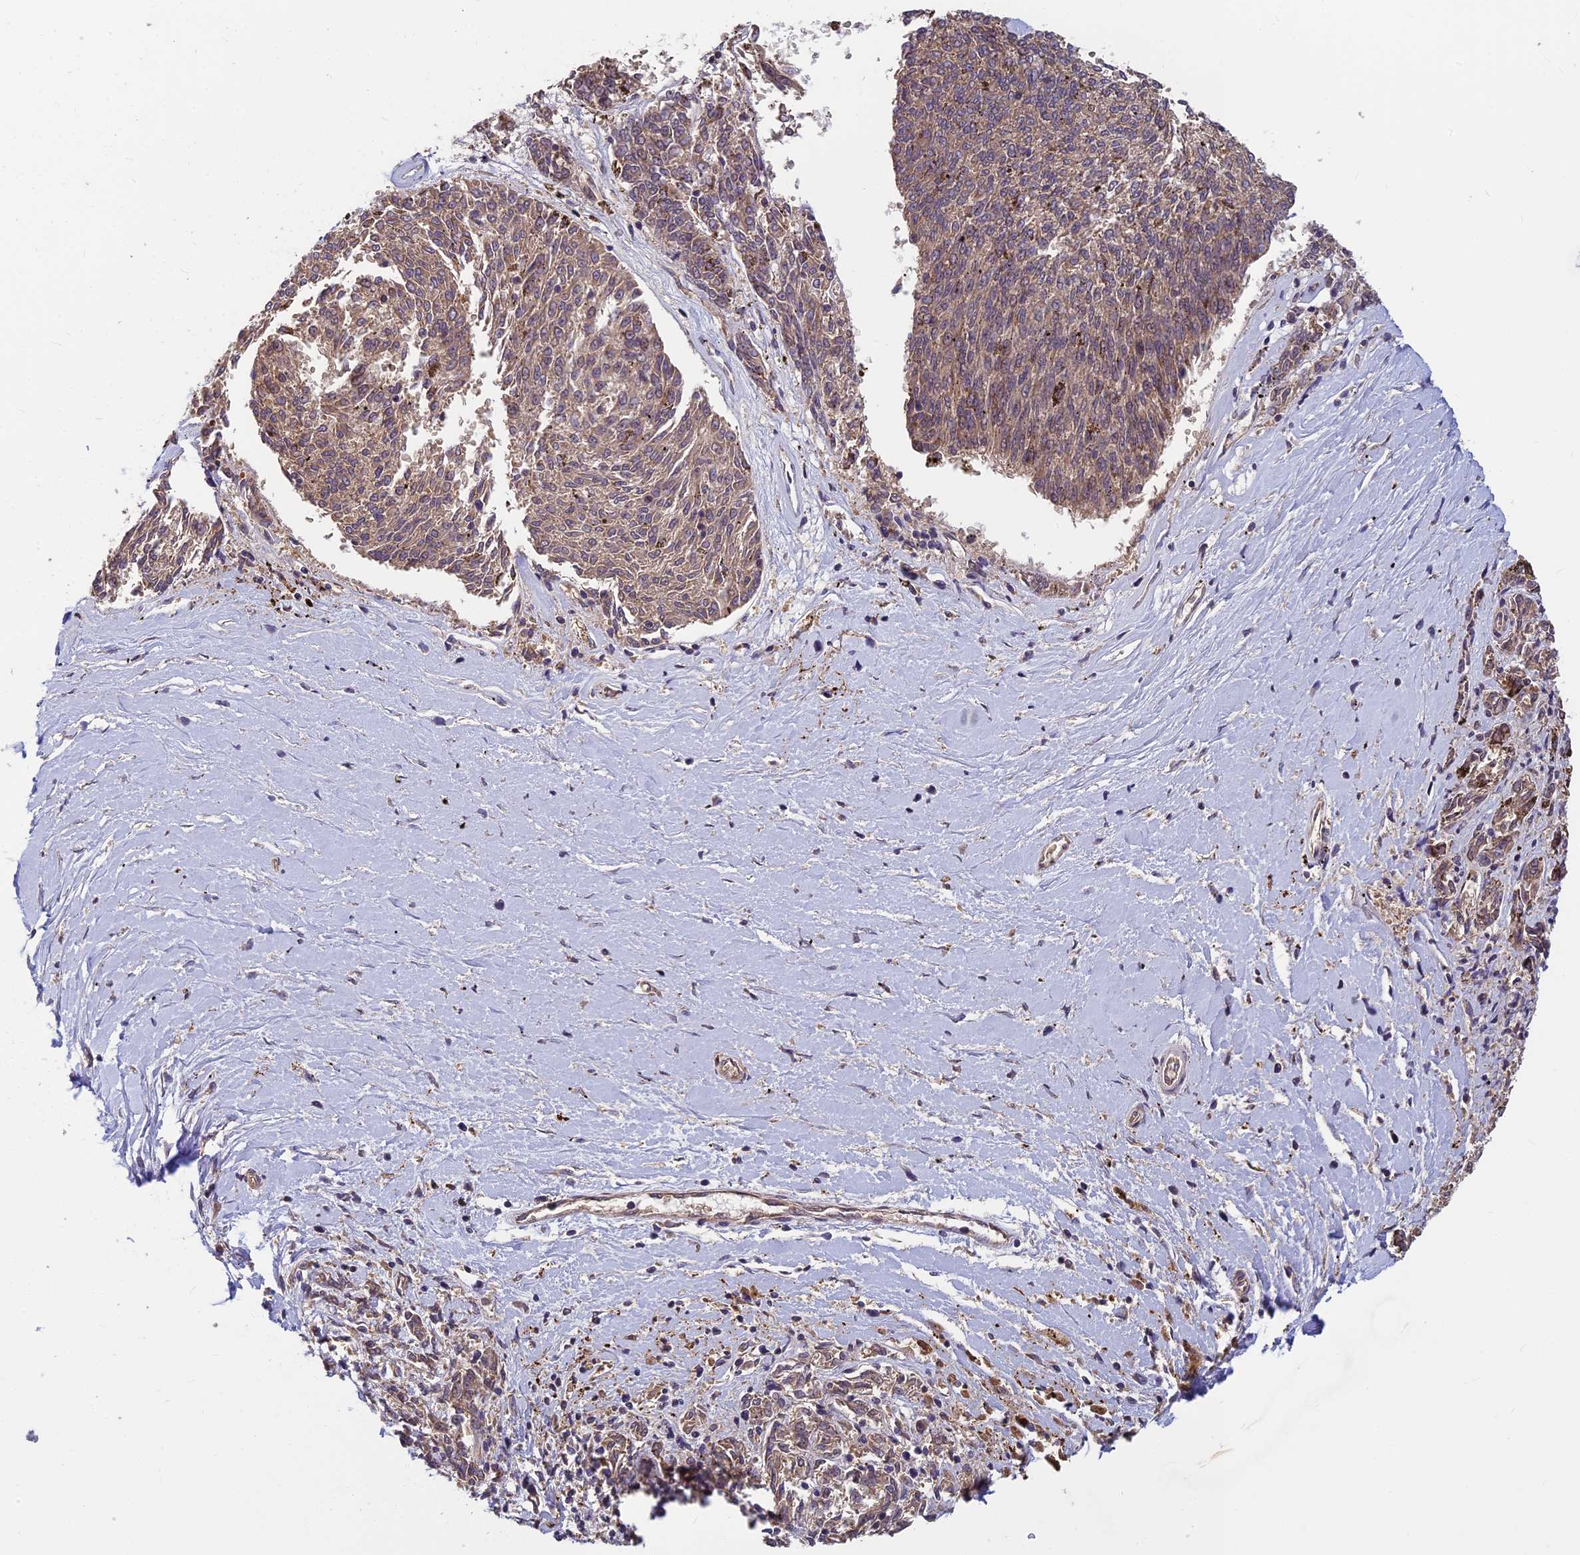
{"staining": {"intensity": "moderate", "quantity": ">75%", "location": "cytoplasmic/membranous"}, "tissue": "melanoma", "cell_type": "Tumor cells", "image_type": "cancer", "snomed": [{"axis": "morphology", "description": "Malignant melanoma, NOS"}, {"axis": "topography", "description": "Skin"}], "caption": "Melanoma stained with IHC exhibits moderate cytoplasmic/membranous positivity in approximately >75% of tumor cells. The staining was performed using DAB (3,3'-diaminobenzidine), with brown indicating positive protein expression. Nuclei are stained blue with hematoxylin.", "gene": "PIKFYVE", "patient": {"sex": "female", "age": 72}}